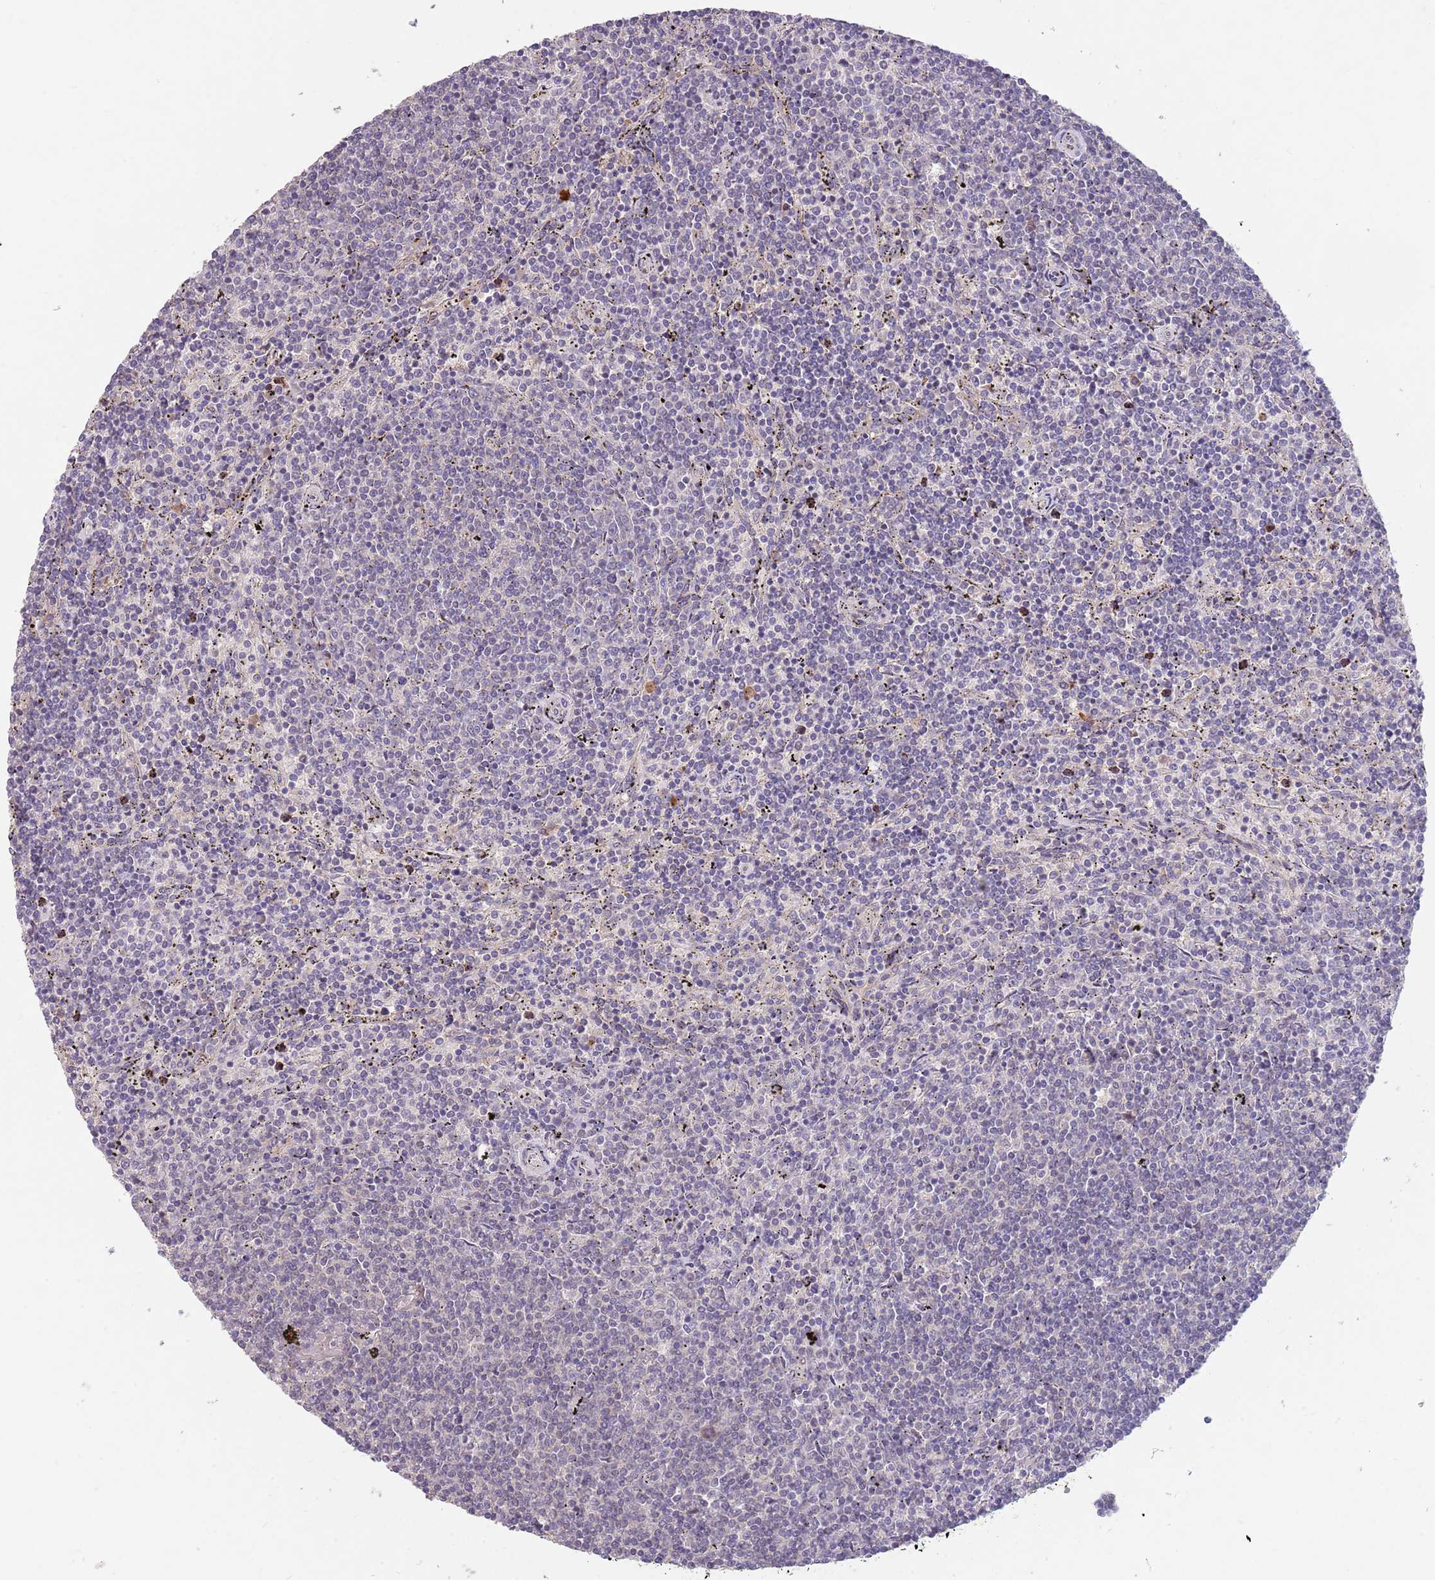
{"staining": {"intensity": "negative", "quantity": "none", "location": "none"}, "tissue": "lymphoma", "cell_type": "Tumor cells", "image_type": "cancer", "snomed": [{"axis": "morphology", "description": "Malignant lymphoma, non-Hodgkin's type, Low grade"}, {"axis": "topography", "description": "Spleen"}], "caption": "The micrograph displays no significant expression in tumor cells of malignant lymphoma, non-Hodgkin's type (low-grade).", "gene": "MEI1", "patient": {"sex": "female", "age": 50}}